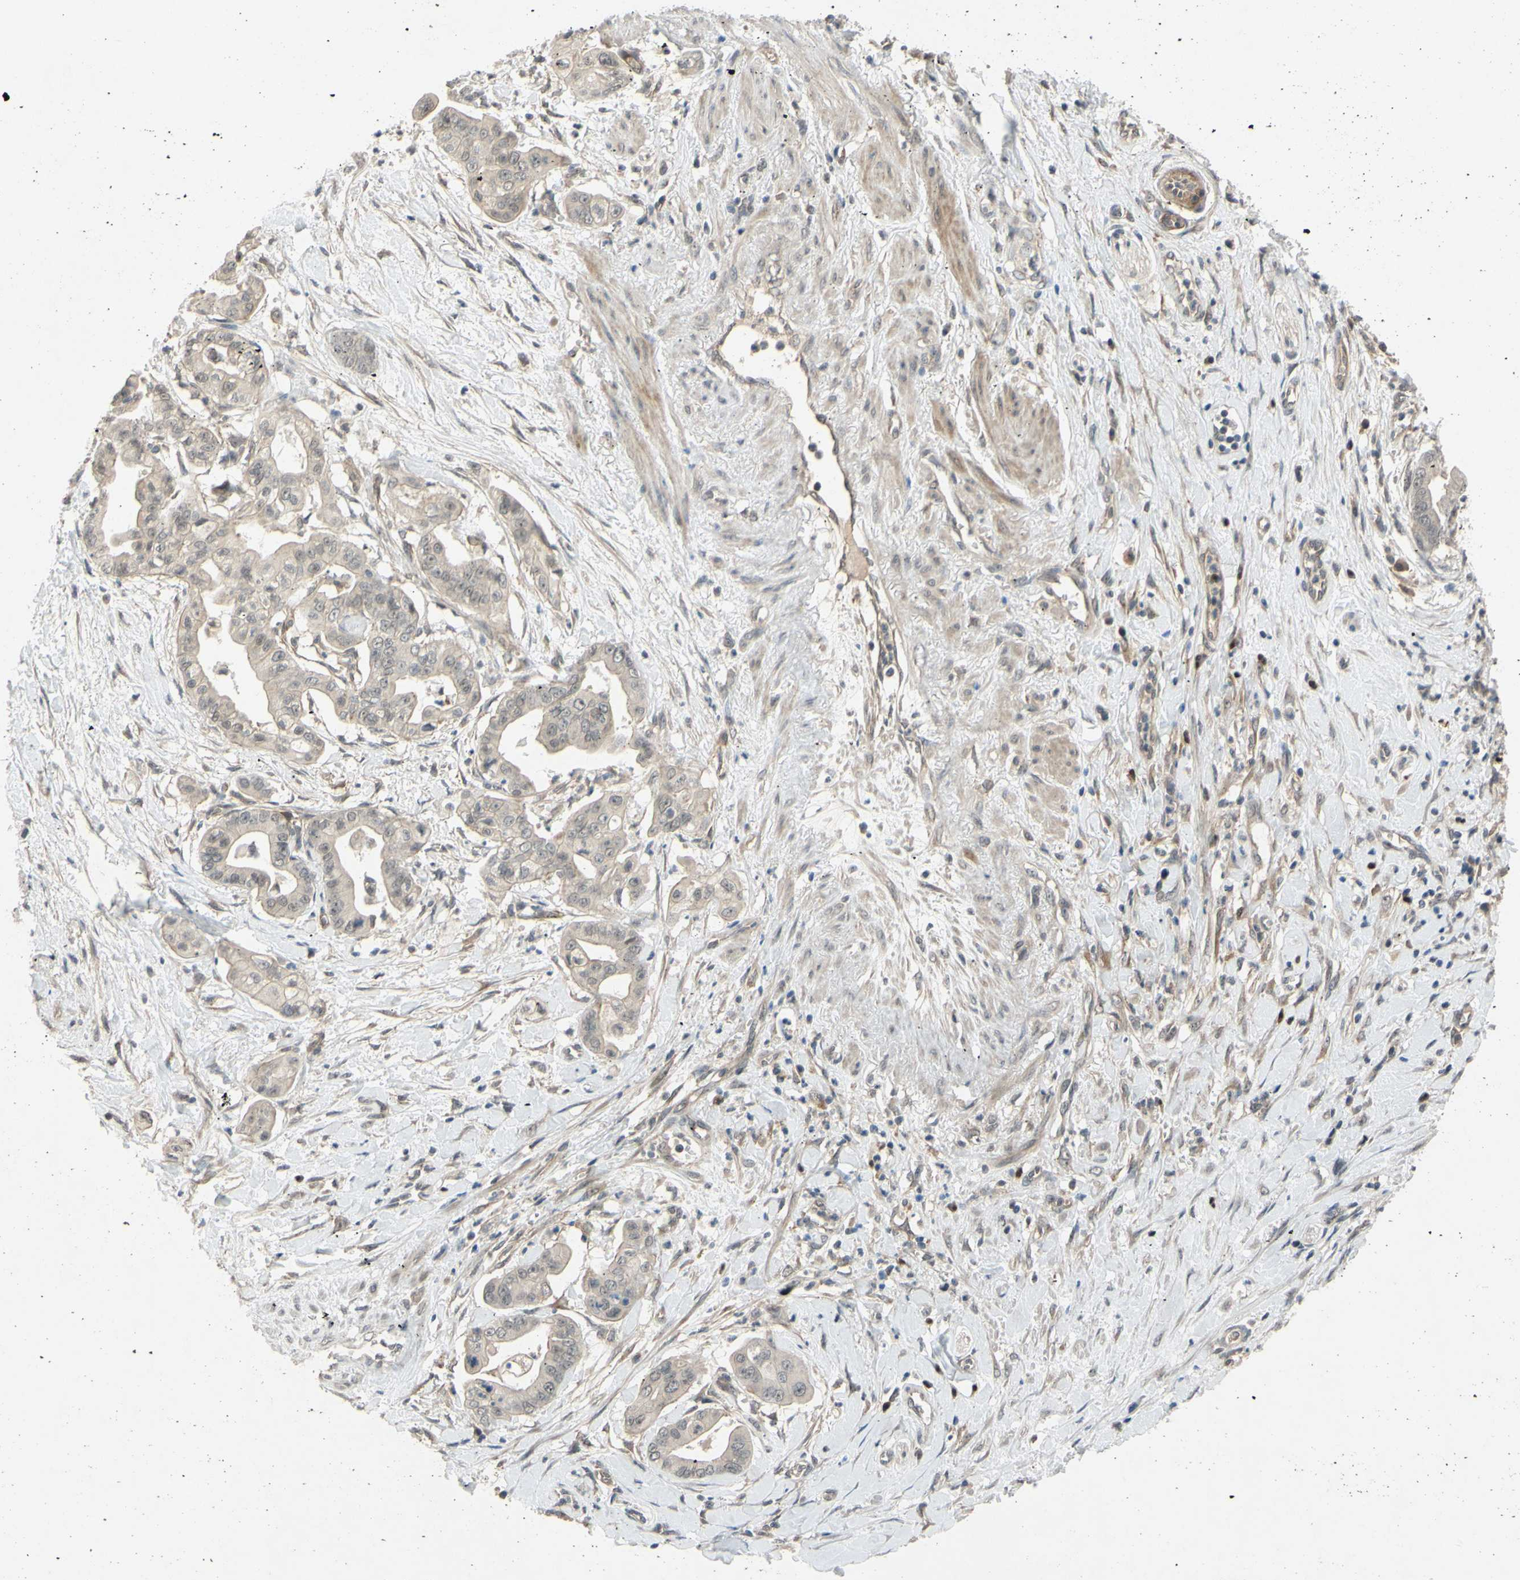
{"staining": {"intensity": "weak", "quantity": ">75%", "location": "cytoplasmic/membranous"}, "tissue": "pancreatic cancer", "cell_type": "Tumor cells", "image_type": "cancer", "snomed": [{"axis": "morphology", "description": "Adenocarcinoma, NOS"}, {"axis": "topography", "description": "Pancreas"}], "caption": "Human pancreatic cancer stained for a protein (brown) demonstrates weak cytoplasmic/membranous positive staining in approximately >75% of tumor cells.", "gene": "ALK", "patient": {"sex": "female", "age": 75}}